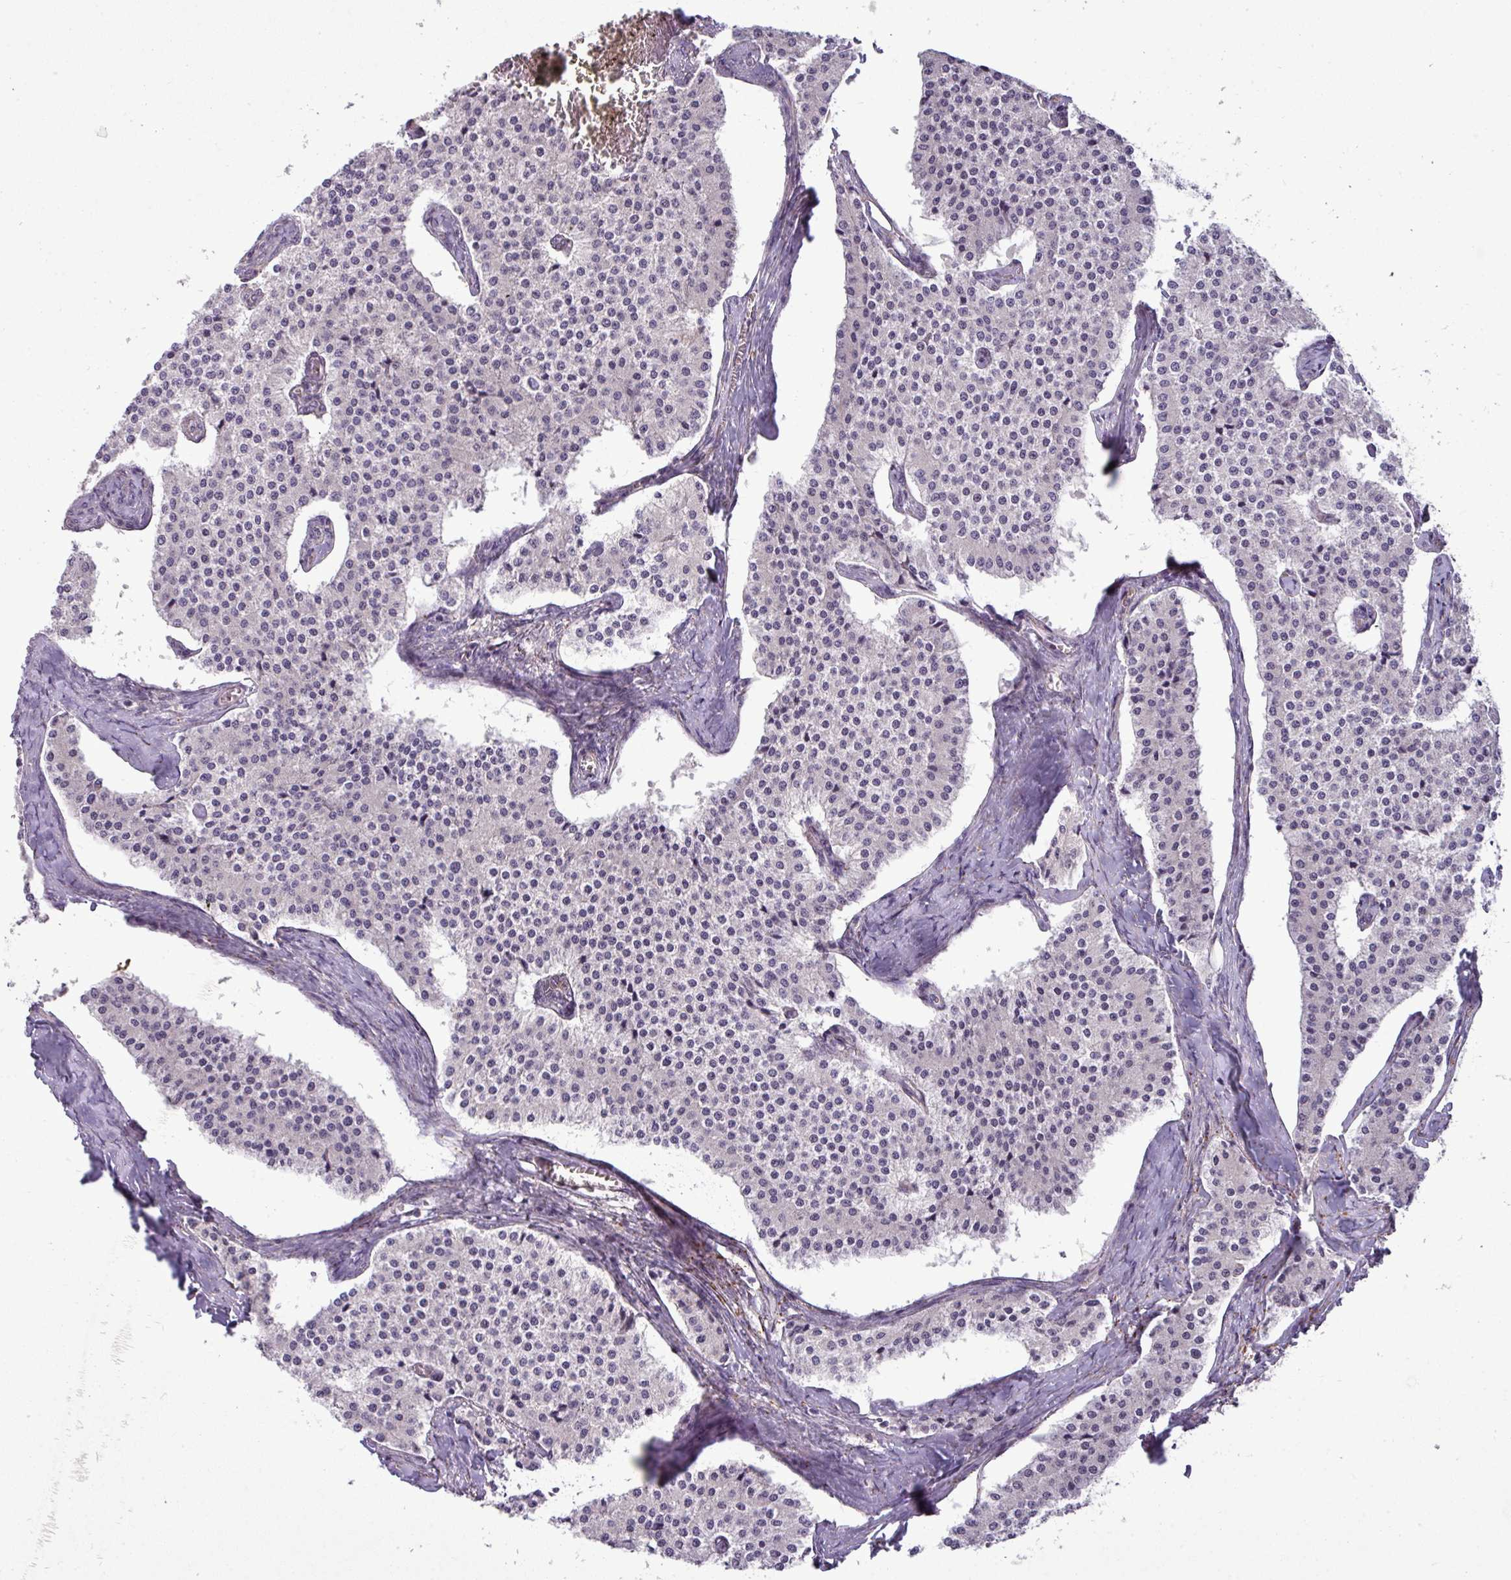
{"staining": {"intensity": "negative", "quantity": "none", "location": "none"}, "tissue": "carcinoid", "cell_type": "Tumor cells", "image_type": "cancer", "snomed": [{"axis": "morphology", "description": "Carcinoid, malignant, NOS"}, {"axis": "topography", "description": "Colon"}], "caption": "An immunohistochemistry histopathology image of carcinoid is shown. There is no staining in tumor cells of carcinoid. (Stains: DAB immunohistochemistry with hematoxylin counter stain, Microscopy: brightfield microscopy at high magnification).", "gene": "ZNF35", "patient": {"sex": "female", "age": 52}}